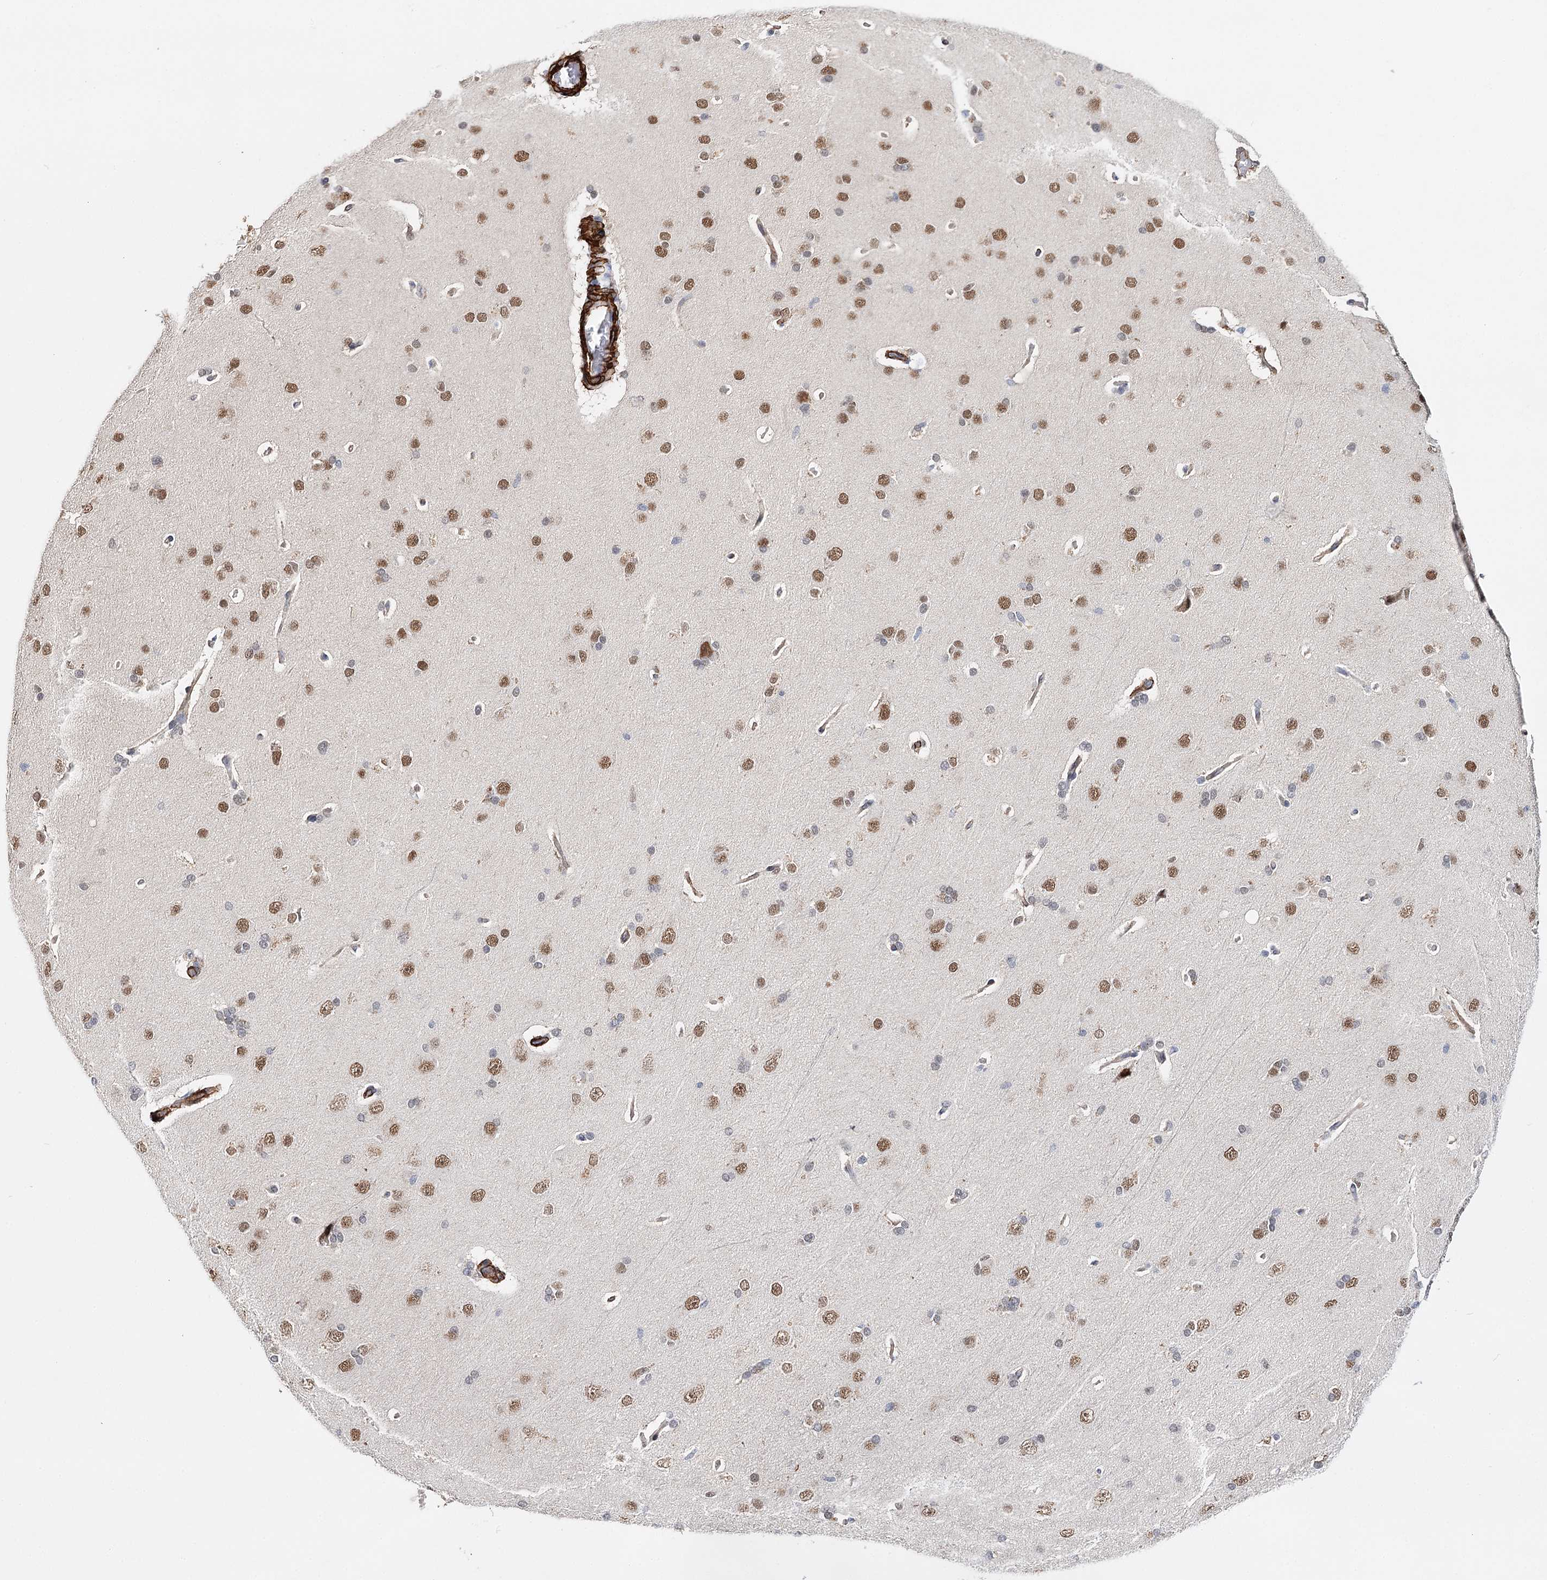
{"staining": {"intensity": "strong", "quantity": "25%-75%", "location": "cytoplasmic/membranous"}, "tissue": "cerebral cortex", "cell_type": "Endothelial cells", "image_type": "normal", "snomed": [{"axis": "morphology", "description": "Normal tissue, NOS"}, {"axis": "topography", "description": "Cerebral cortex"}], "caption": "Protein staining demonstrates strong cytoplasmic/membranous staining in about 25%-75% of endothelial cells in unremarkable cerebral cortex. (DAB = brown stain, brightfield microscopy at high magnification).", "gene": "CFAP46", "patient": {"sex": "male", "age": 62}}